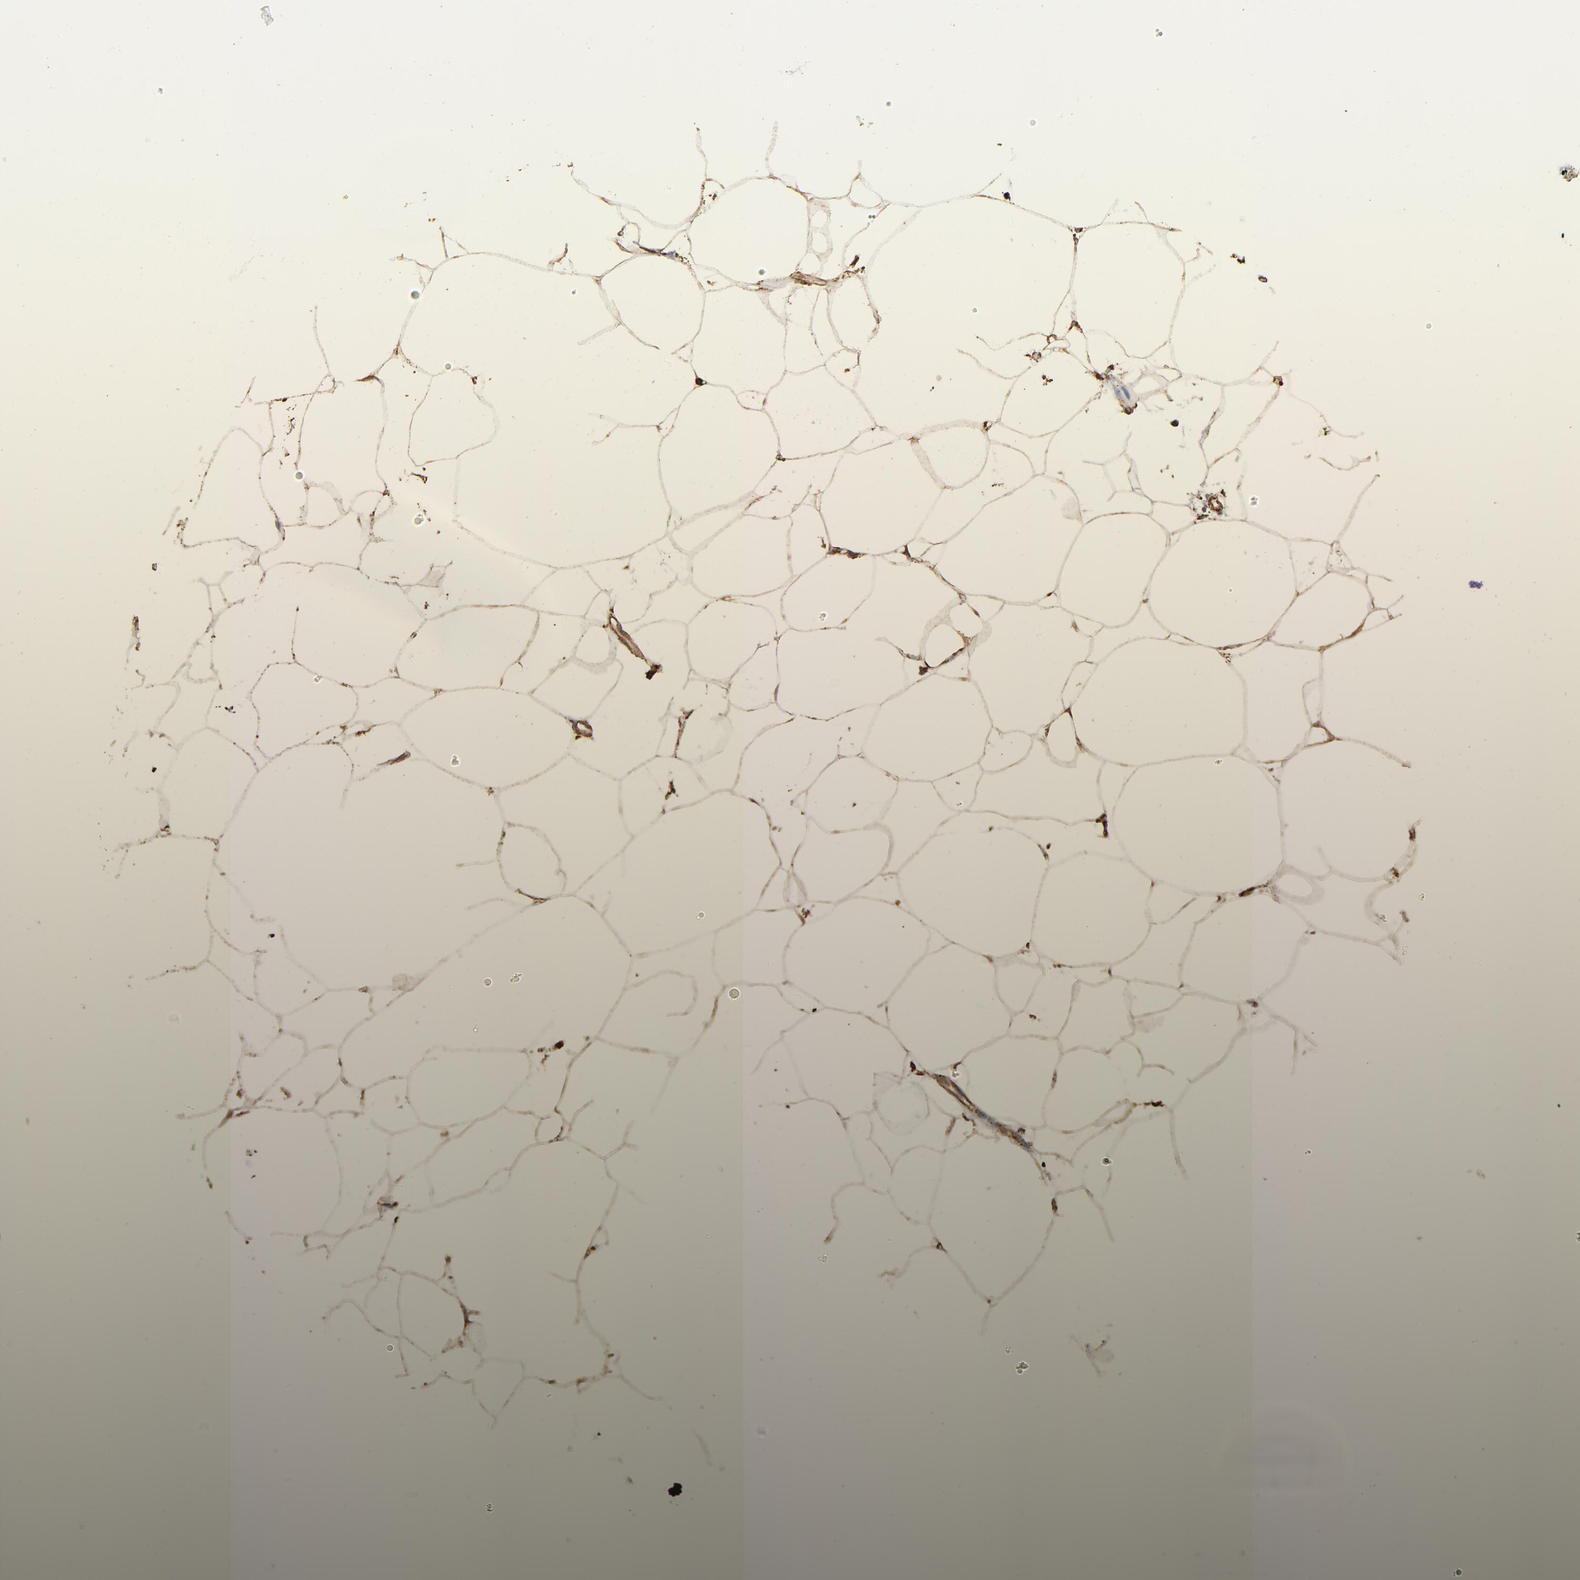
{"staining": {"intensity": "moderate", "quantity": ">75%", "location": "cytoplasmic/membranous"}, "tissue": "adipose tissue", "cell_type": "Adipocytes", "image_type": "normal", "snomed": [{"axis": "morphology", "description": "Normal tissue, NOS"}, {"axis": "morphology", "description": "Duct carcinoma"}, {"axis": "topography", "description": "Breast"}, {"axis": "topography", "description": "Adipose tissue"}], "caption": "This histopathology image exhibits normal adipose tissue stained with IHC to label a protein in brown. The cytoplasmic/membranous of adipocytes show moderate positivity for the protein. Nuclei are counter-stained blue.", "gene": "PDIA3", "patient": {"sex": "female", "age": 37}}